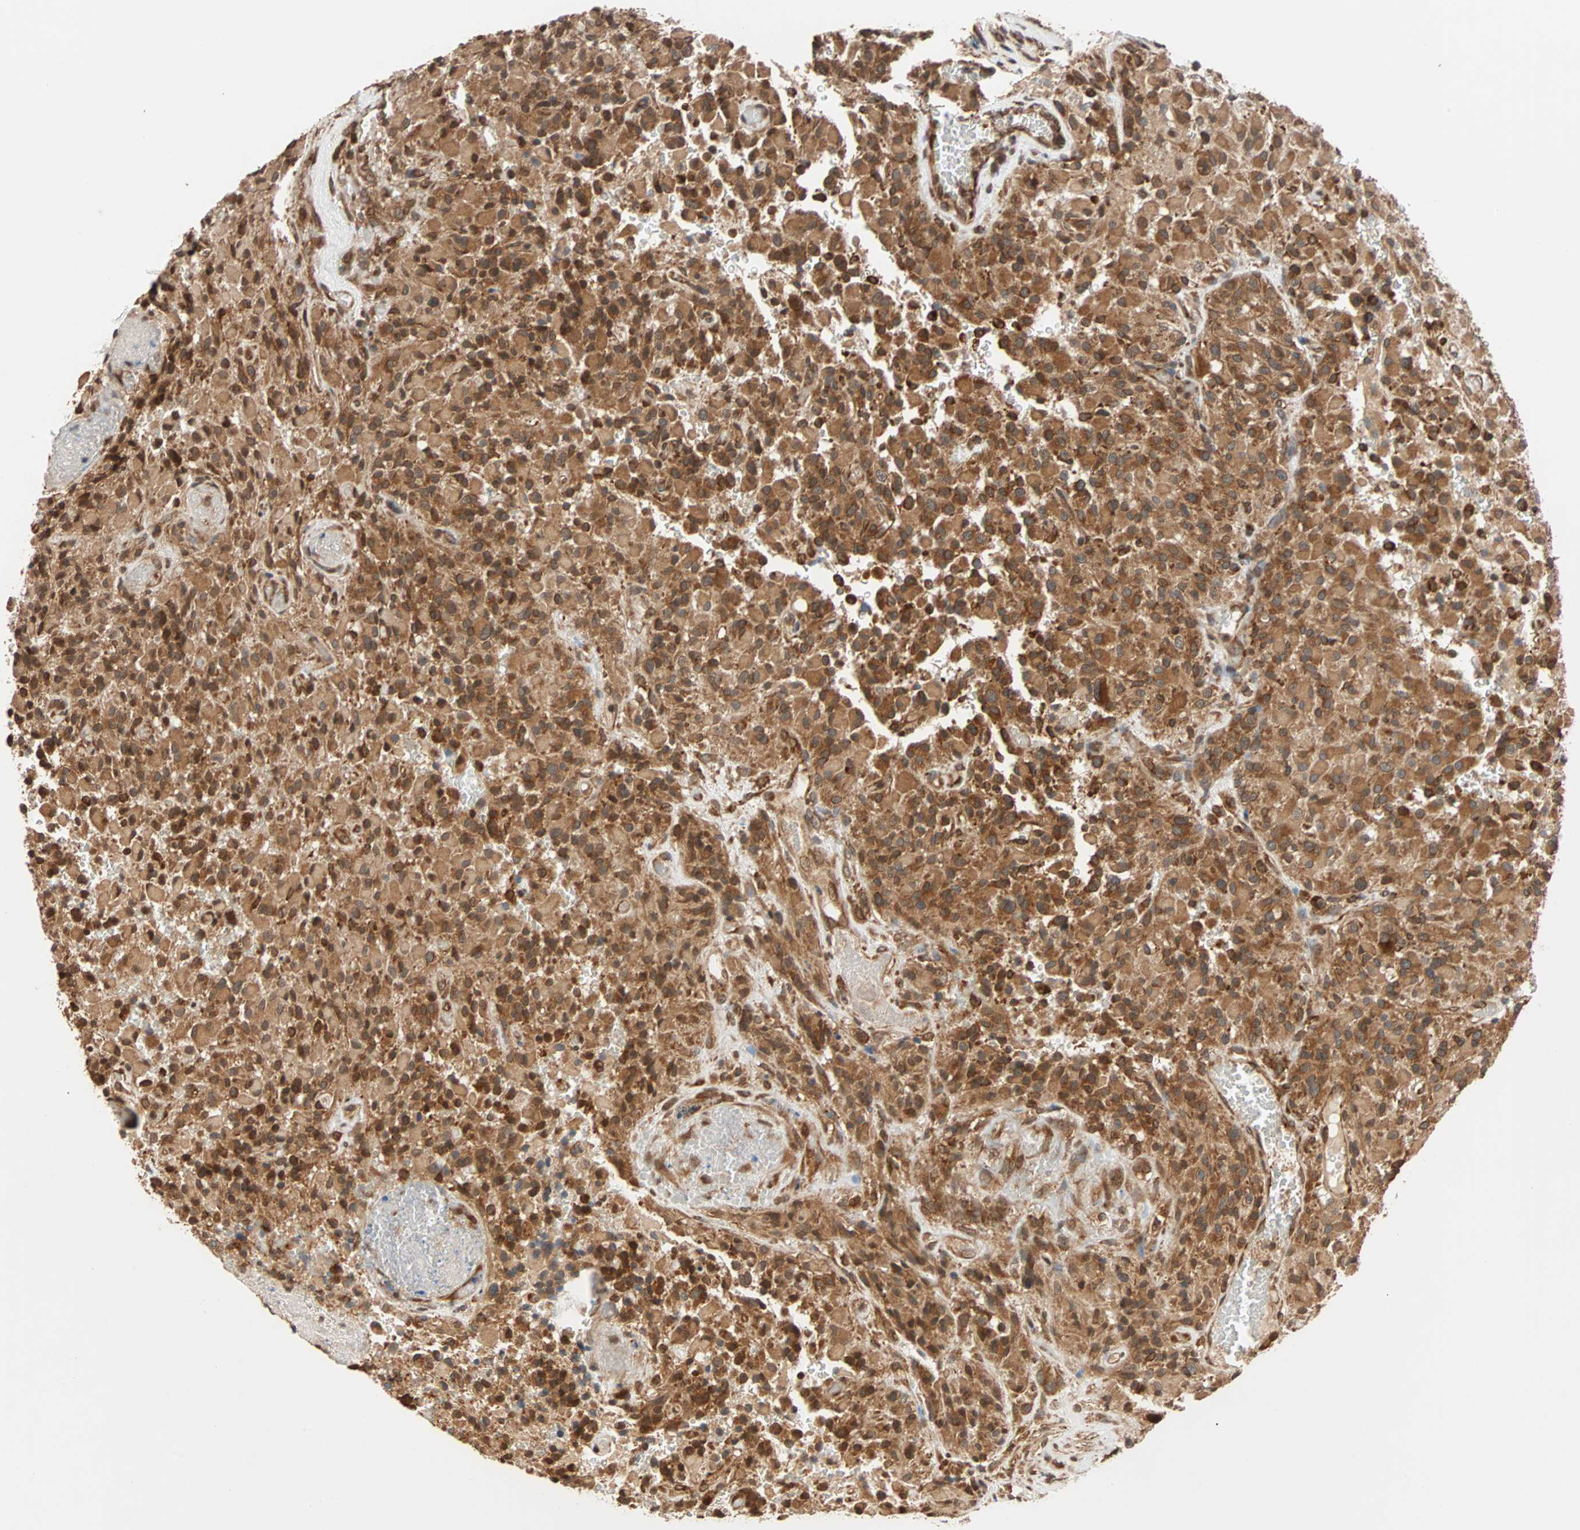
{"staining": {"intensity": "strong", "quantity": ">75%", "location": "cytoplasmic/membranous,nuclear"}, "tissue": "glioma", "cell_type": "Tumor cells", "image_type": "cancer", "snomed": [{"axis": "morphology", "description": "Glioma, malignant, High grade"}, {"axis": "topography", "description": "Brain"}], "caption": "A histopathology image showing strong cytoplasmic/membranous and nuclear staining in approximately >75% of tumor cells in glioma, as visualized by brown immunohistochemical staining.", "gene": "AUP1", "patient": {"sex": "male", "age": 71}}